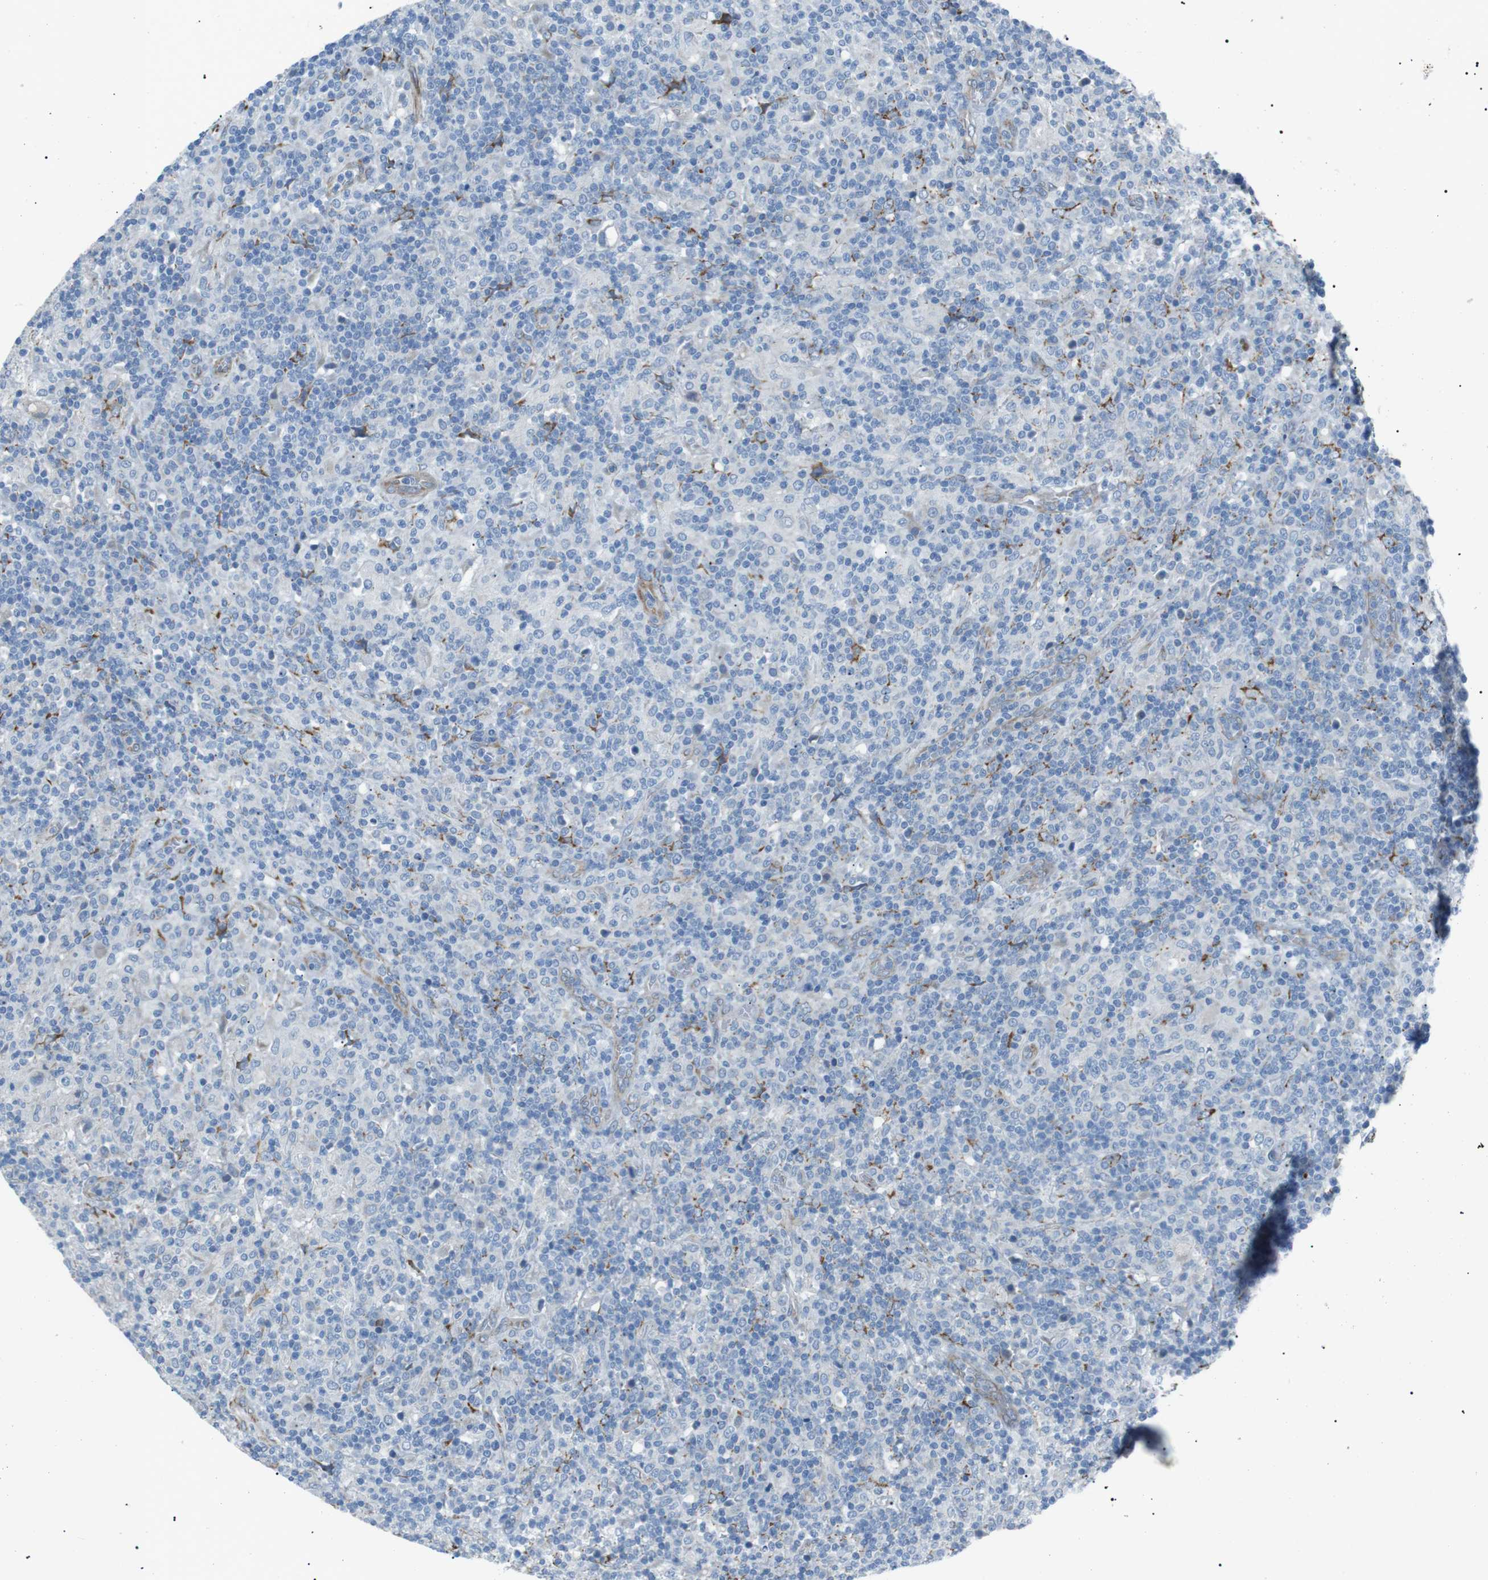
{"staining": {"intensity": "negative", "quantity": "none", "location": "none"}, "tissue": "lymphoma", "cell_type": "Tumor cells", "image_type": "cancer", "snomed": [{"axis": "morphology", "description": "Hodgkin's disease, NOS"}, {"axis": "topography", "description": "Lymph node"}], "caption": "DAB immunohistochemical staining of human Hodgkin's disease displays no significant expression in tumor cells.", "gene": "MTARC2", "patient": {"sex": "male", "age": 70}}